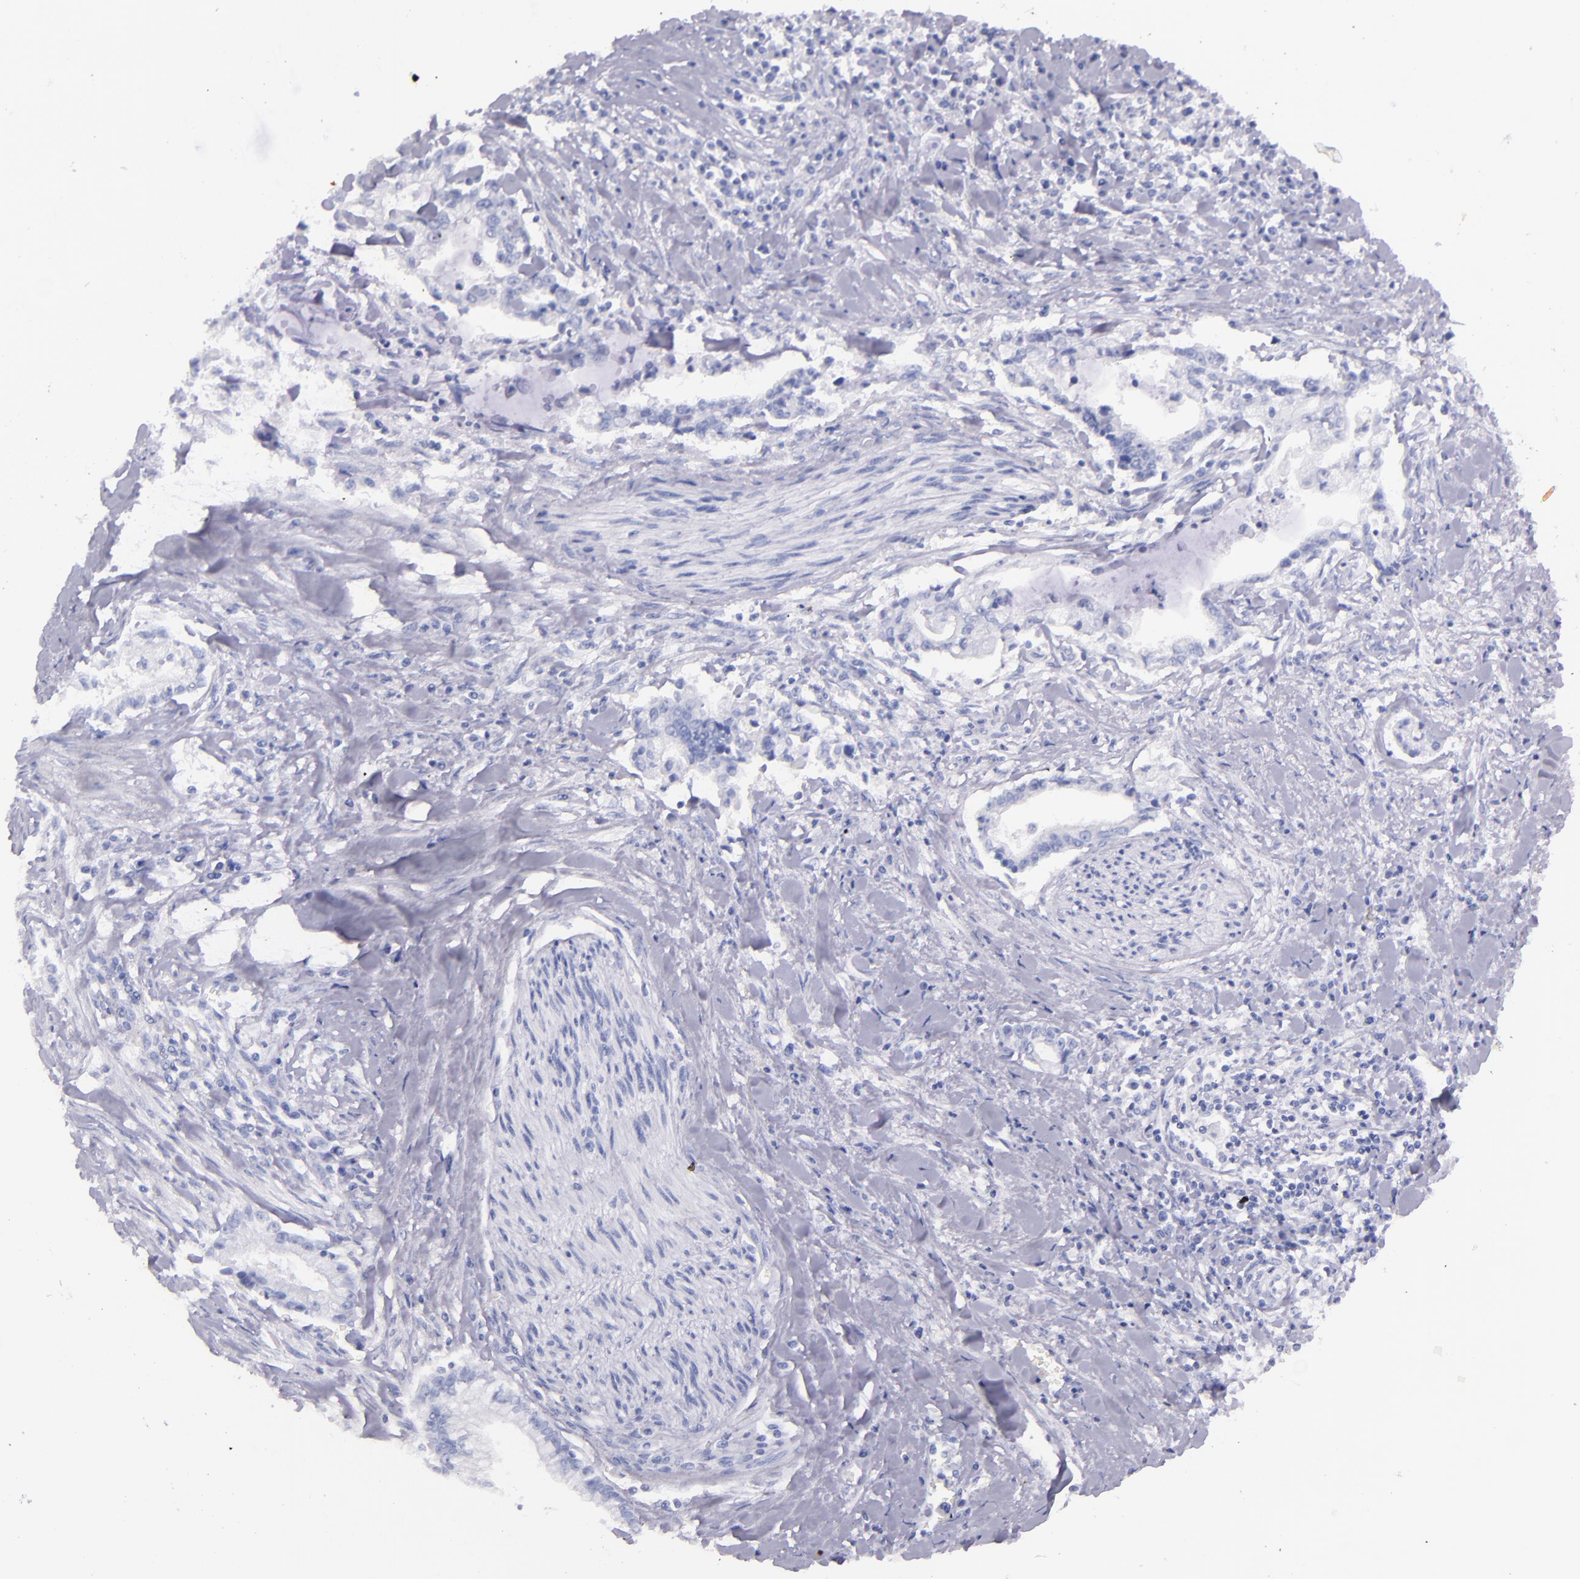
{"staining": {"intensity": "negative", "quantity": "none", "location": "none"}, "tissue": "liver cancer", "cell_type": "Tumor cells", "image_type": "cancer", "snomed": [{"axis": "morphology", "description": "Cholangiocarcinoma"}, {"axis": "topography", "description": "Liver"}], "caption": "DAB immunohistochemical staining of liver cancer (cholangiocarcinoma) exhibits no significant expression in tumor cells.", "gene": "SFTPA2", "patient": {"sex": "male", "age": 57}}